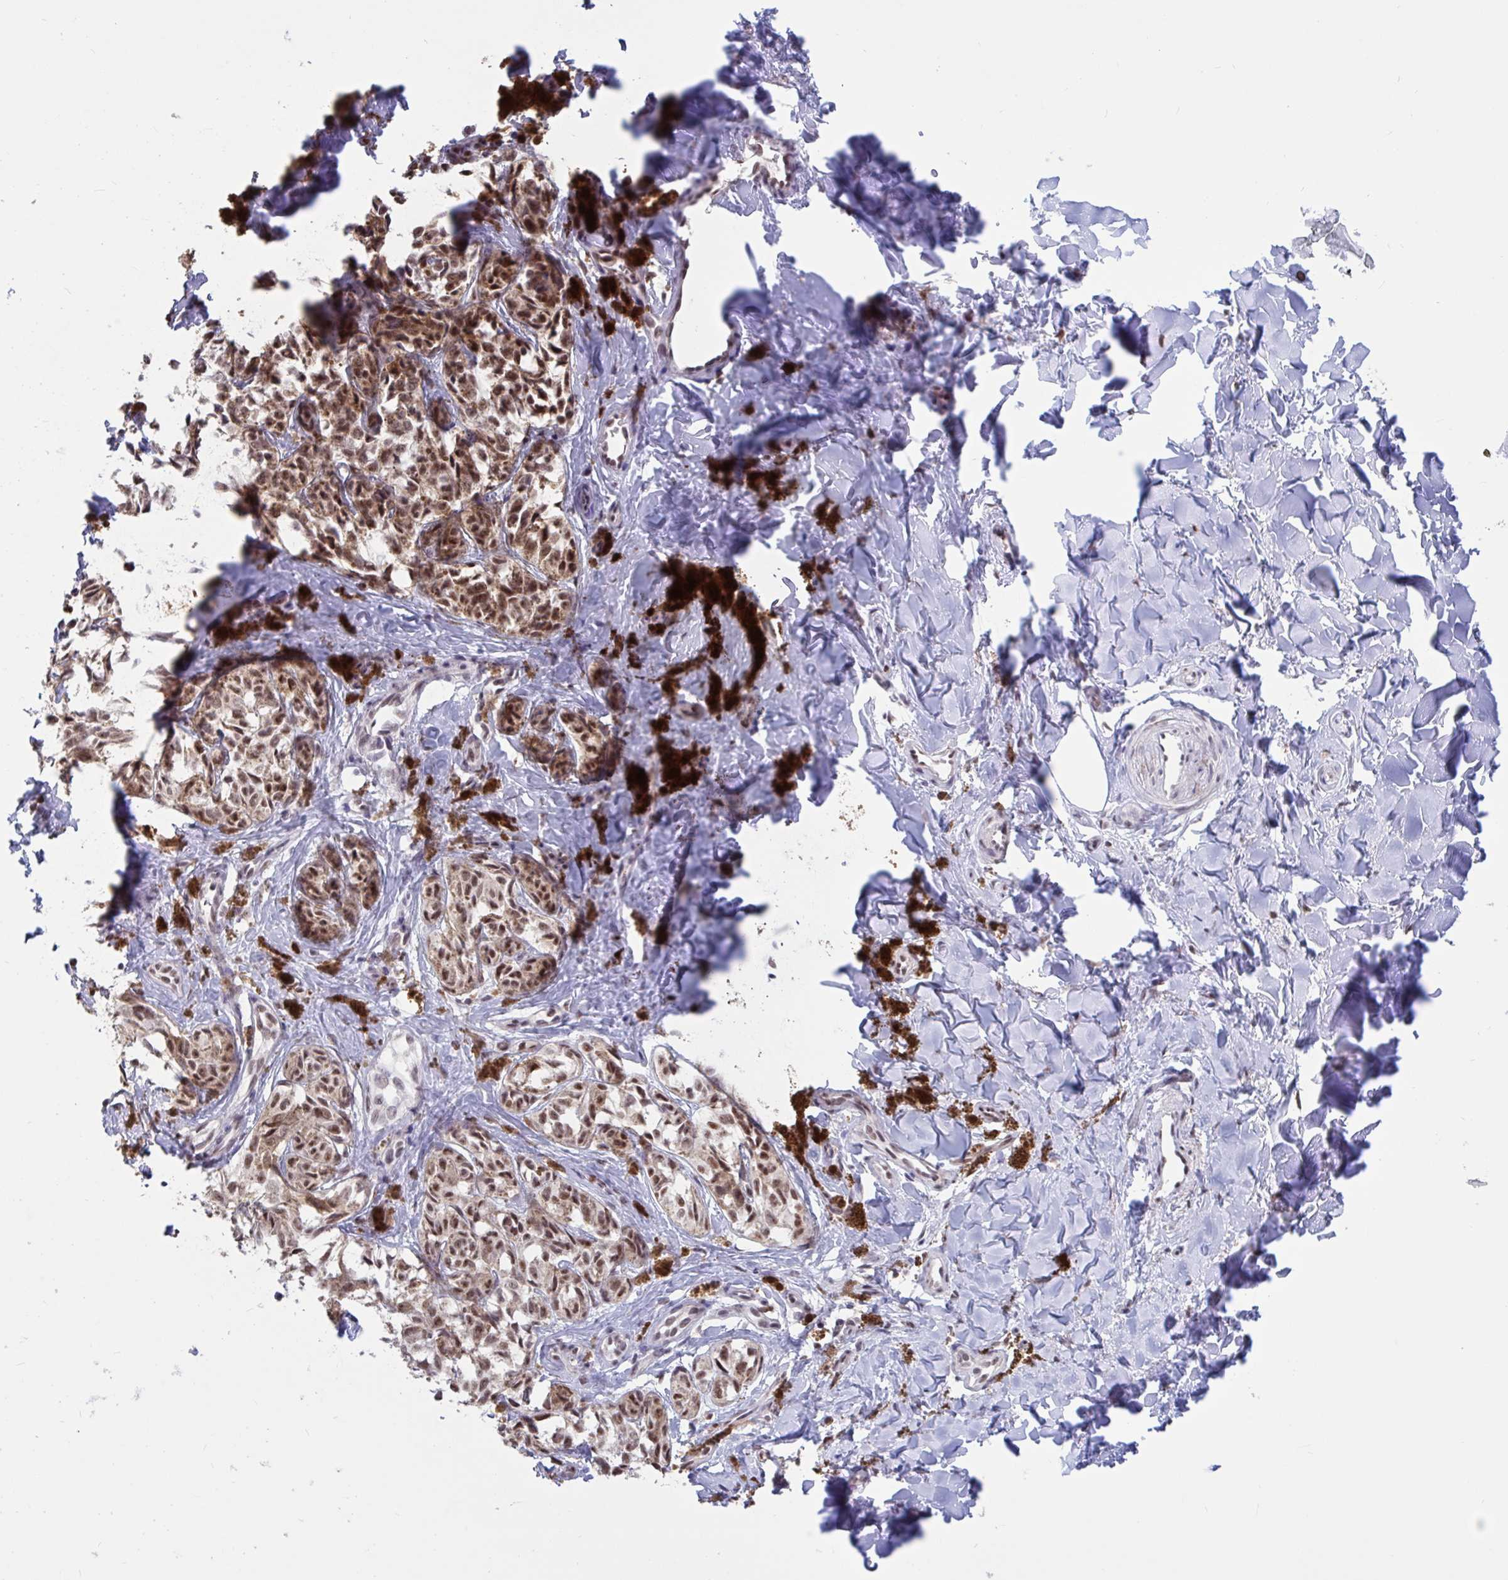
{"staining": {"intensity": "moderate", "quantity": ">75%", "location": "nuclear"}, "tissue": "melanoma", "cell_type": "Tumor cells", "image_type": "cancer", "snomed": [{"axis": "morphology", "description": "Malignant melanoma, NOS"}, {"axis": "topography", "description": "Skin"}], "caption": "Immunohistochemical staining of human malignant melanoma demonstrates moderate nuclear protein staining in about >75% of tumor cells.", "gene": "DDX39A", "patient": {"sex": "female", "age": 65}}